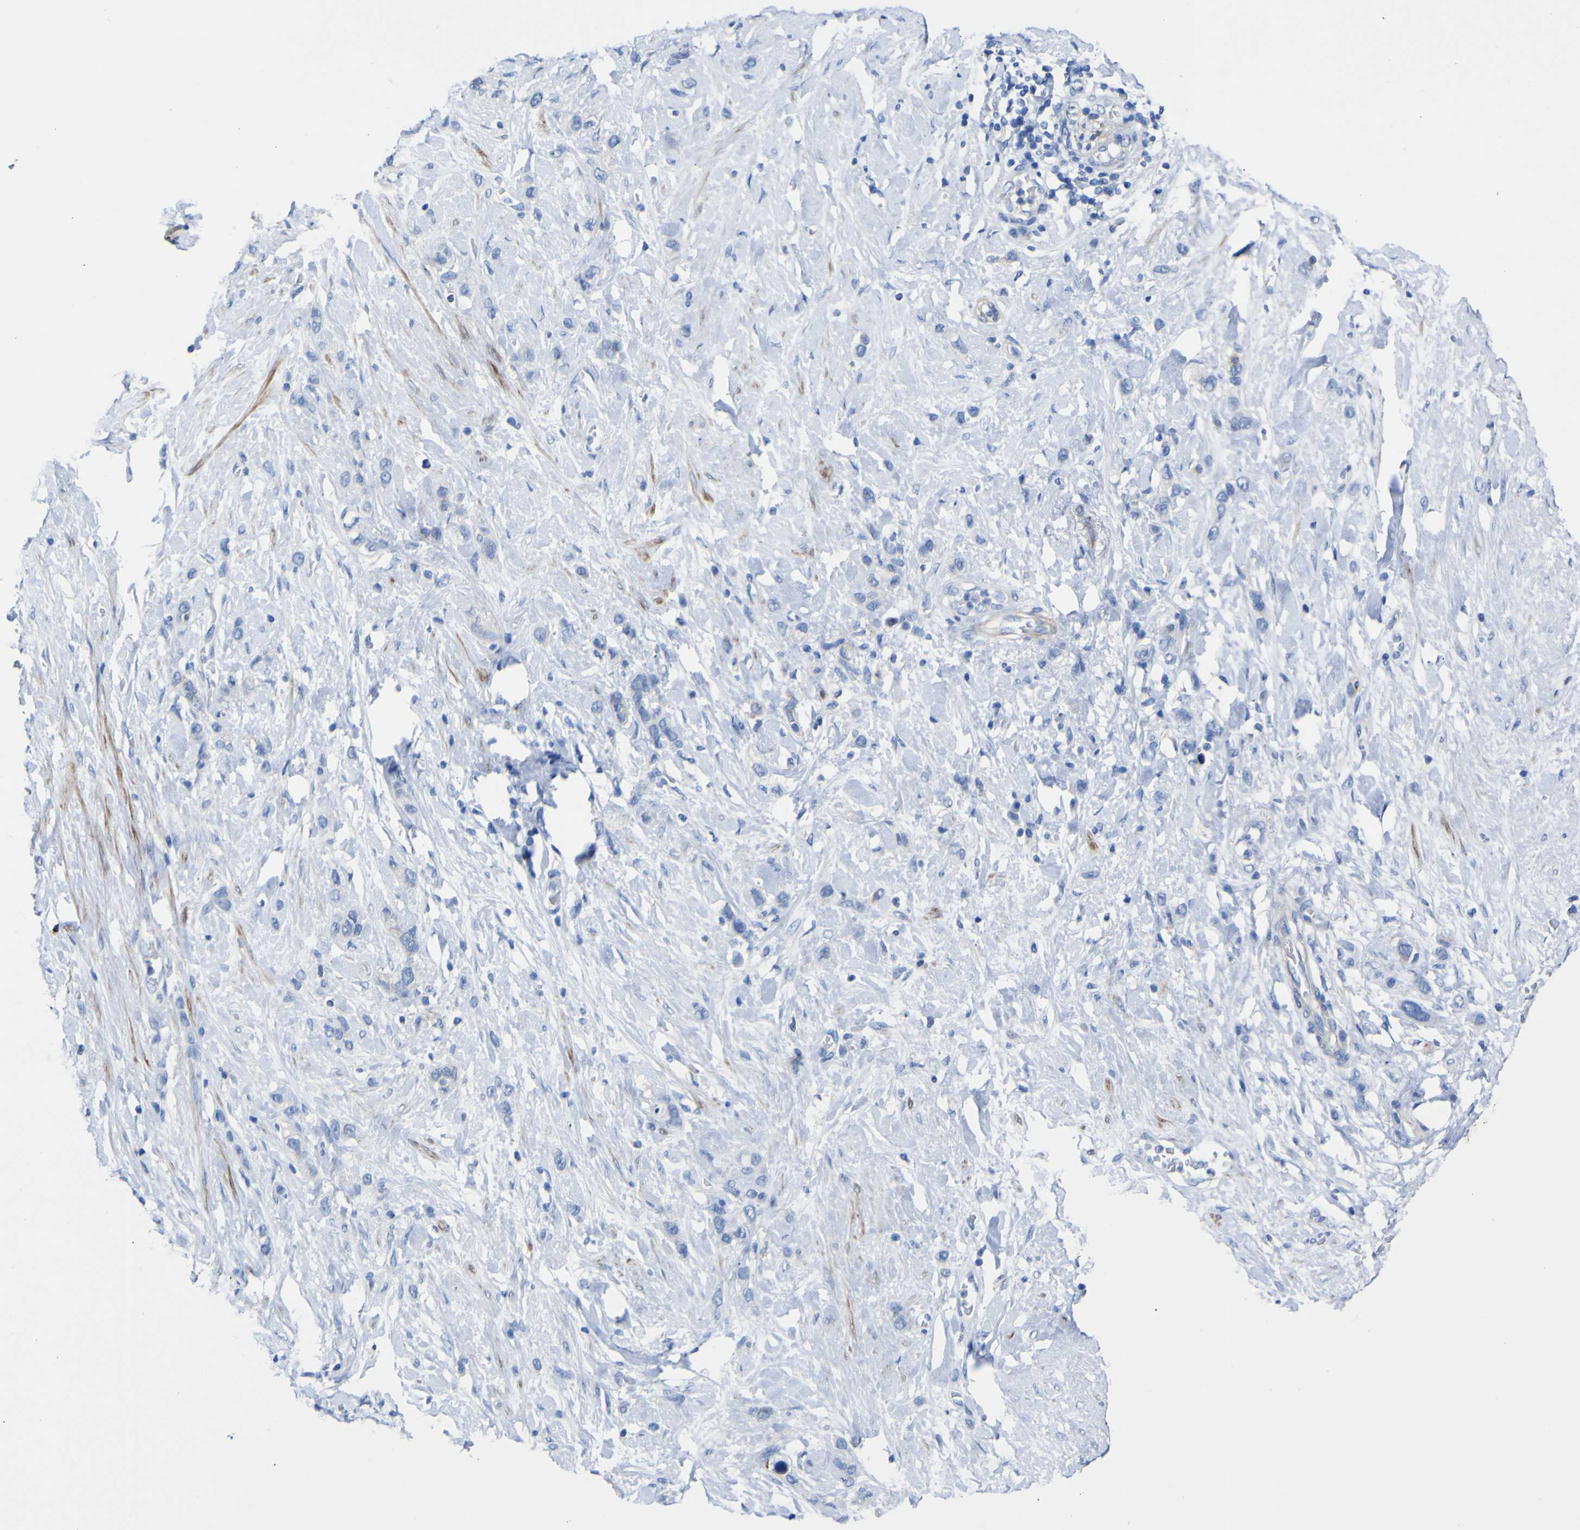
{"staining": {"intensity": "negative", "quantity": "none", "location": "none"}, "tissue": "stomach cancer", "cell_type": "Tumor cells", "image_type": "cancer", "snomed": [{"axis": "morphology", "description": "Adenocarcinoma, NOS"}, {"axis": "morphology", "description": "Adenocarcinoma, High grade"}, {"axis": "topography", "description": "Stomach, upper"}, {"axis": "topography", "description": "Stomach, lower"}], "caption": "There is no significant expression in tumor cells of adenocarcinoma (high-grade) (stomach). Brightfield microscopy of immunohistochemistry stained with DAB (3,3'-diaminobenzidine) (brown) and hematoxylin (blue), captured at high magnification.", "gene": "AGO4", "patient": {"sex": "female", "age": 65}}